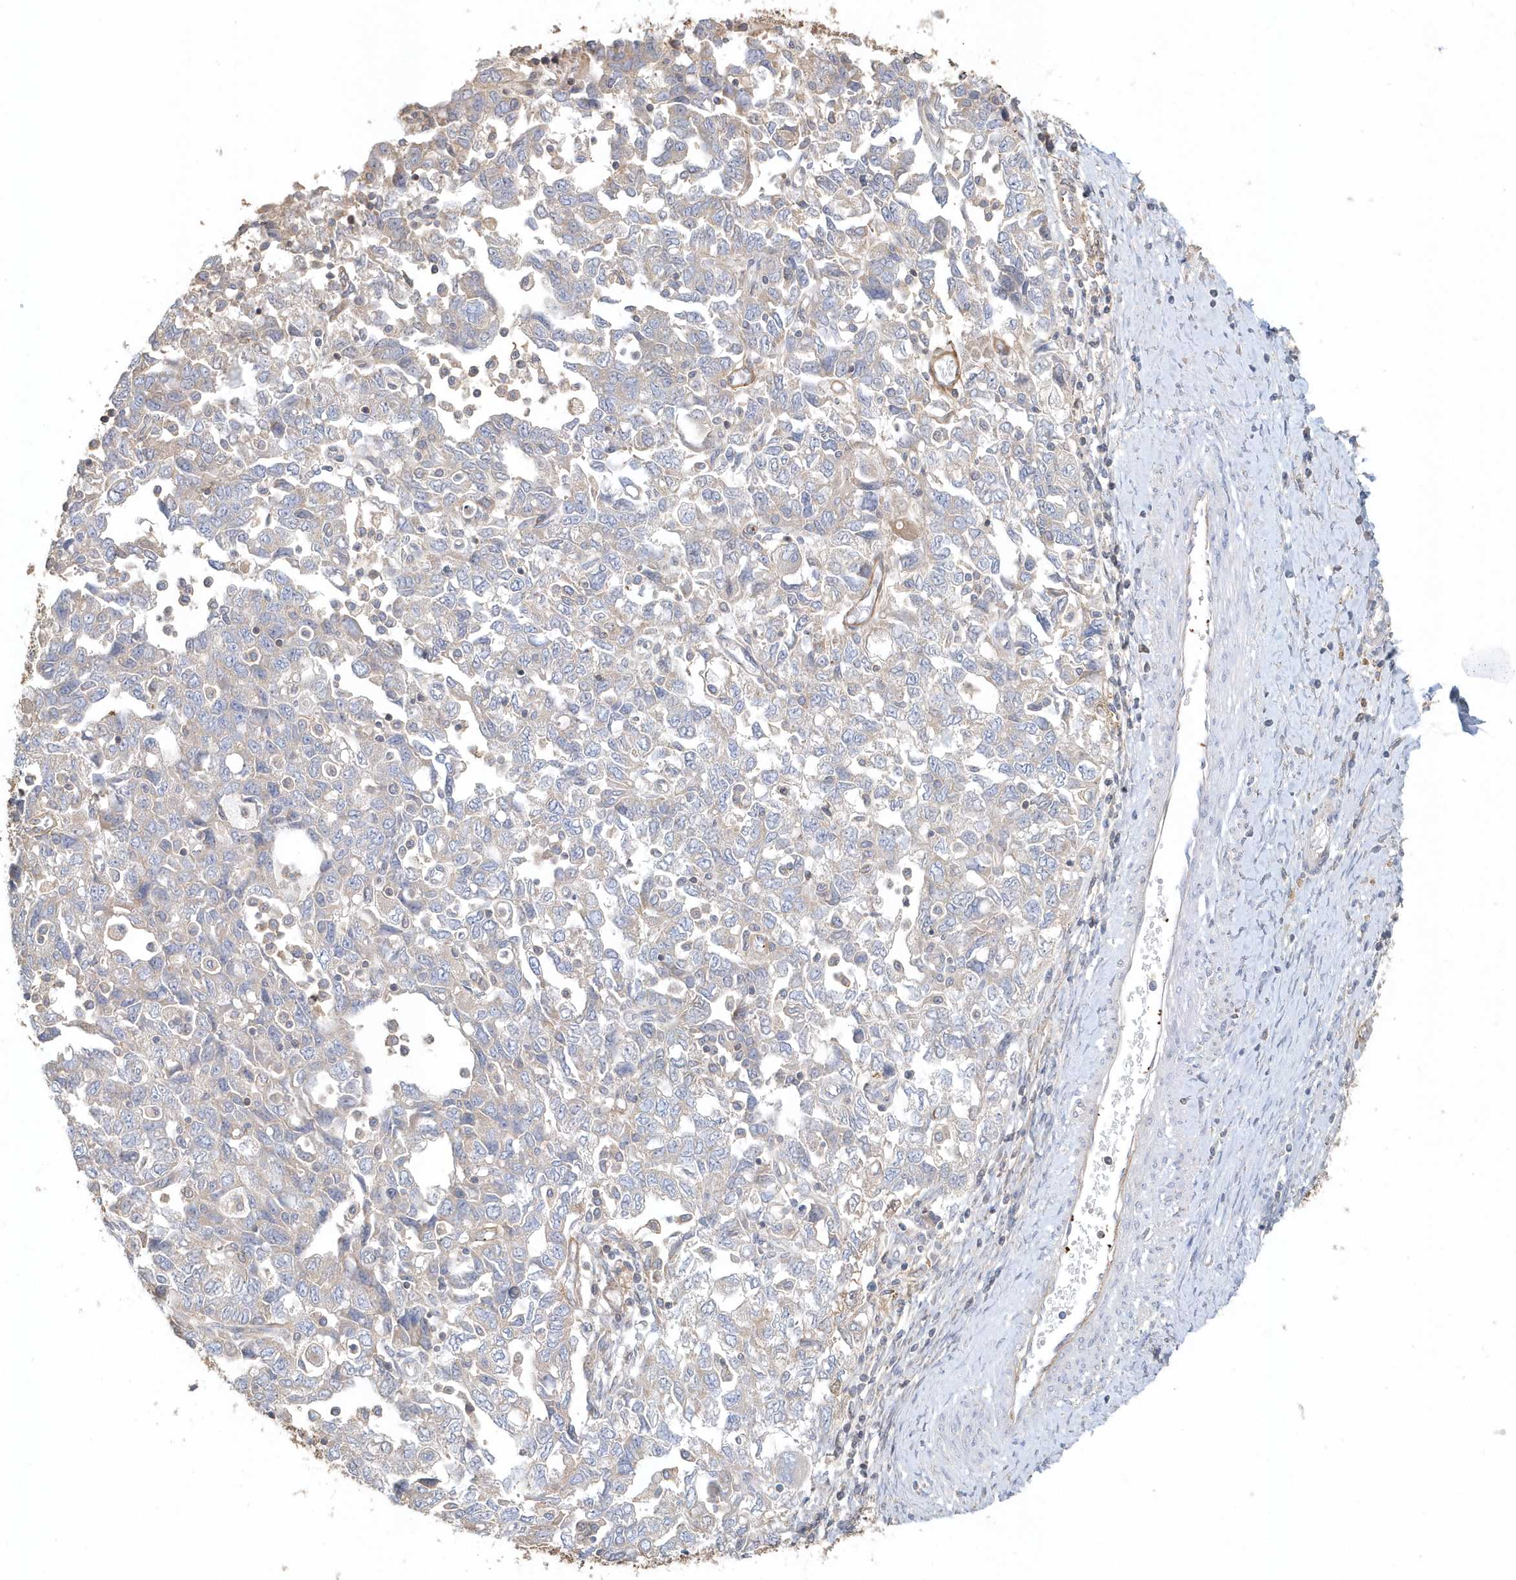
{"staining": {"intensity": "negative", "quantity": "none", "location": "none"}, "tissue": "ovarian cancer", "cell_type": "Tumor cells", "image_type": "cancer", "snomed": [{"axis": "morphology", "description": "Carcinoma, NOS"}, {"axis": "morphology", "description": "Cystadenocarcinoma, serous, NOS"}, {"axis": "topography", "description": "Ovary"}], "caption": "IHC image of neoplastic tissue: ovarian cancer (carcinoma) stained with DAB (3,3'-diaminobenzidine) demonstrates no significant protein expression in tumor cells. (Immunohistochemistry (ihc), brightfield microscopy, high magnification).", "gene": "MMRN1", "patient": {"sex": "female", "age": 69}}